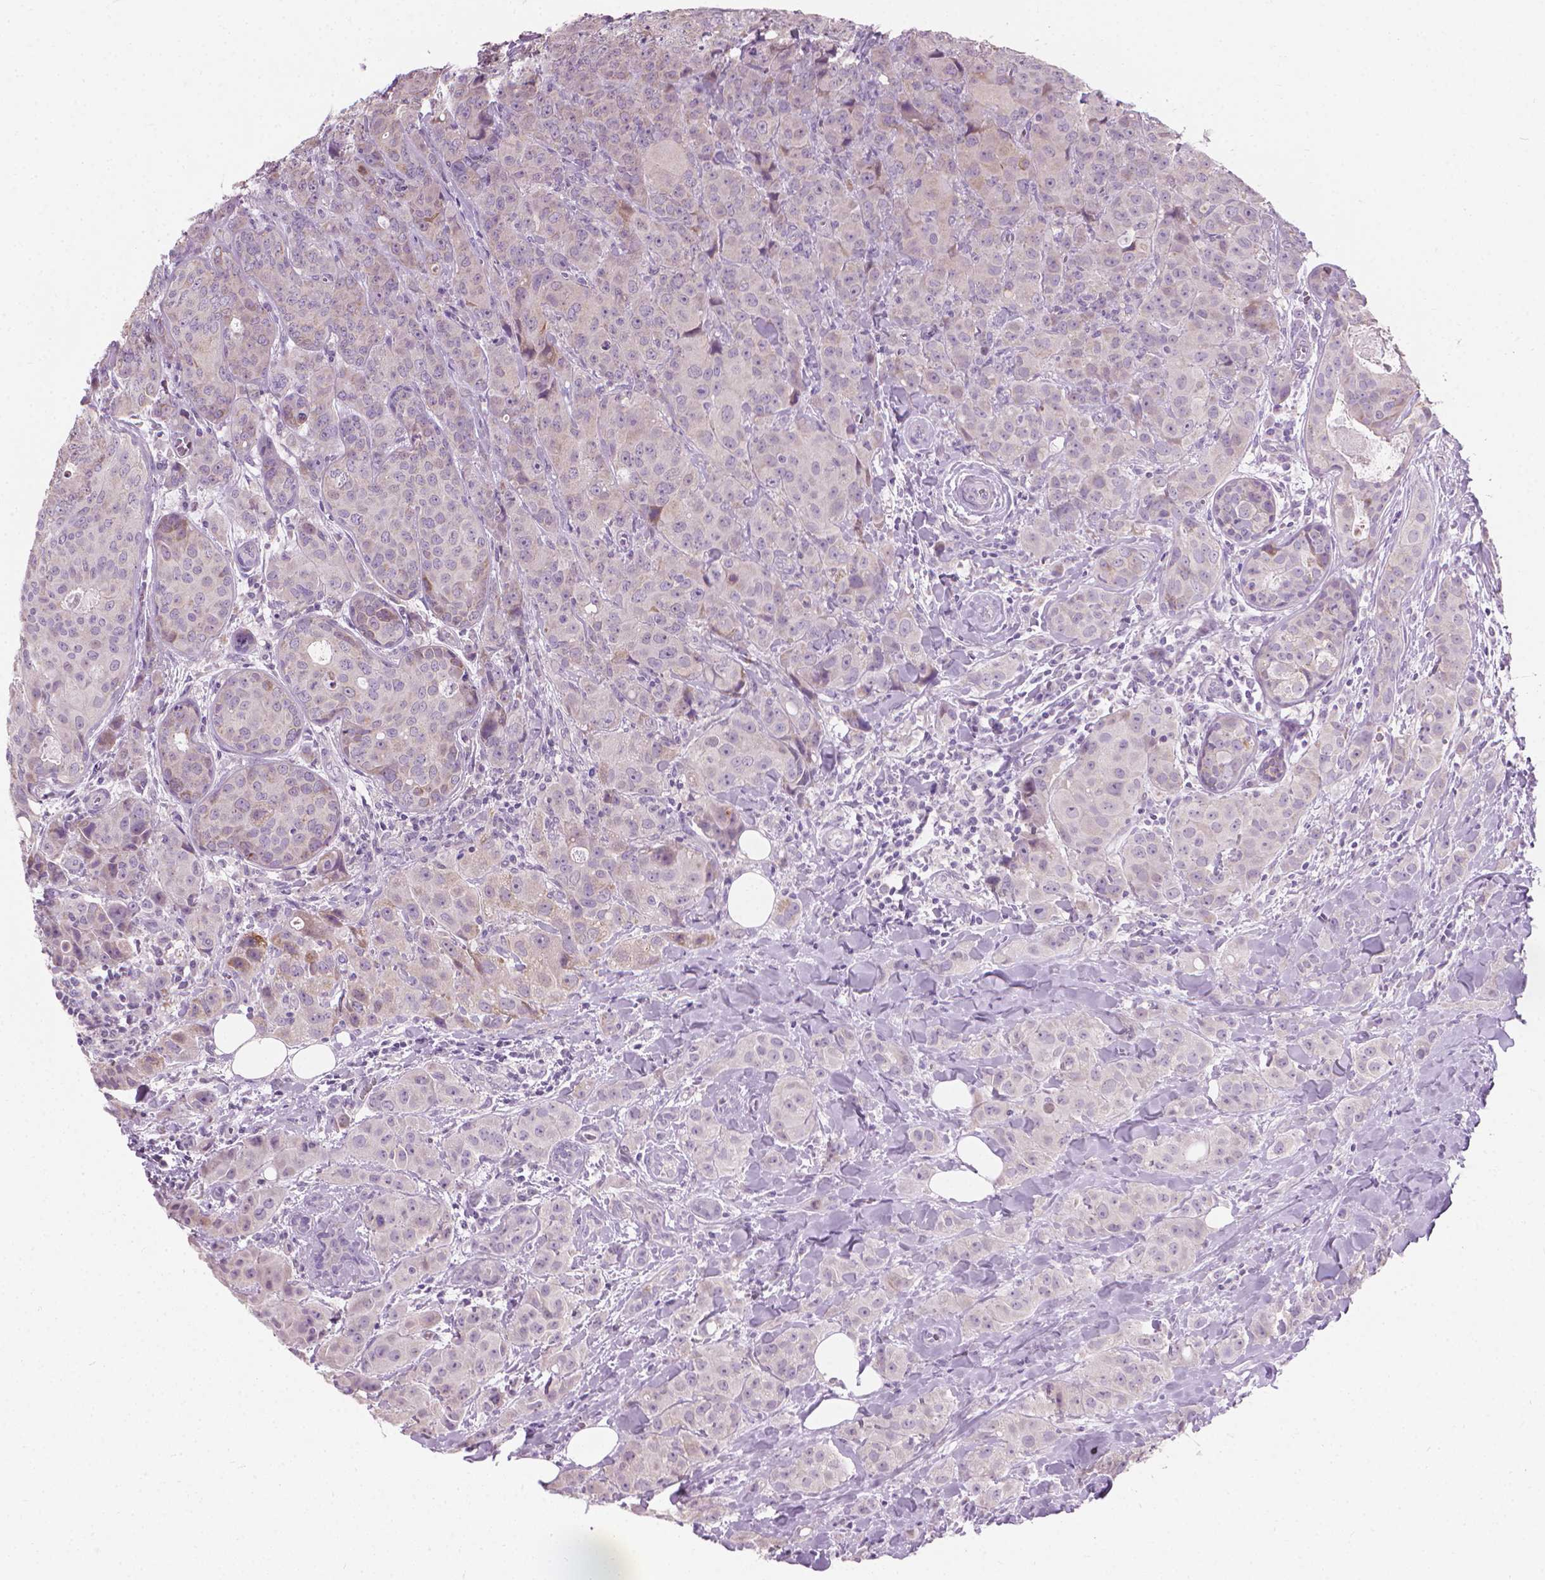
{"staining": {"intensity": "negative", "quantity": "none", "location": "none"}, "tissue": "breast cancer", "cell_type": "Tumor cells", "image_type": "cancer", "snomed": [{"axis": "morphology", "description": "Duct carcinoma"}, {"axis": "topography", "description": "Breast"}], "caption": "Immunohistochemistry of breast cancer demonstrates no expression in tumor cells.", "gene": "CFAP126", "patient": {"sex": "female", "age": 43}}